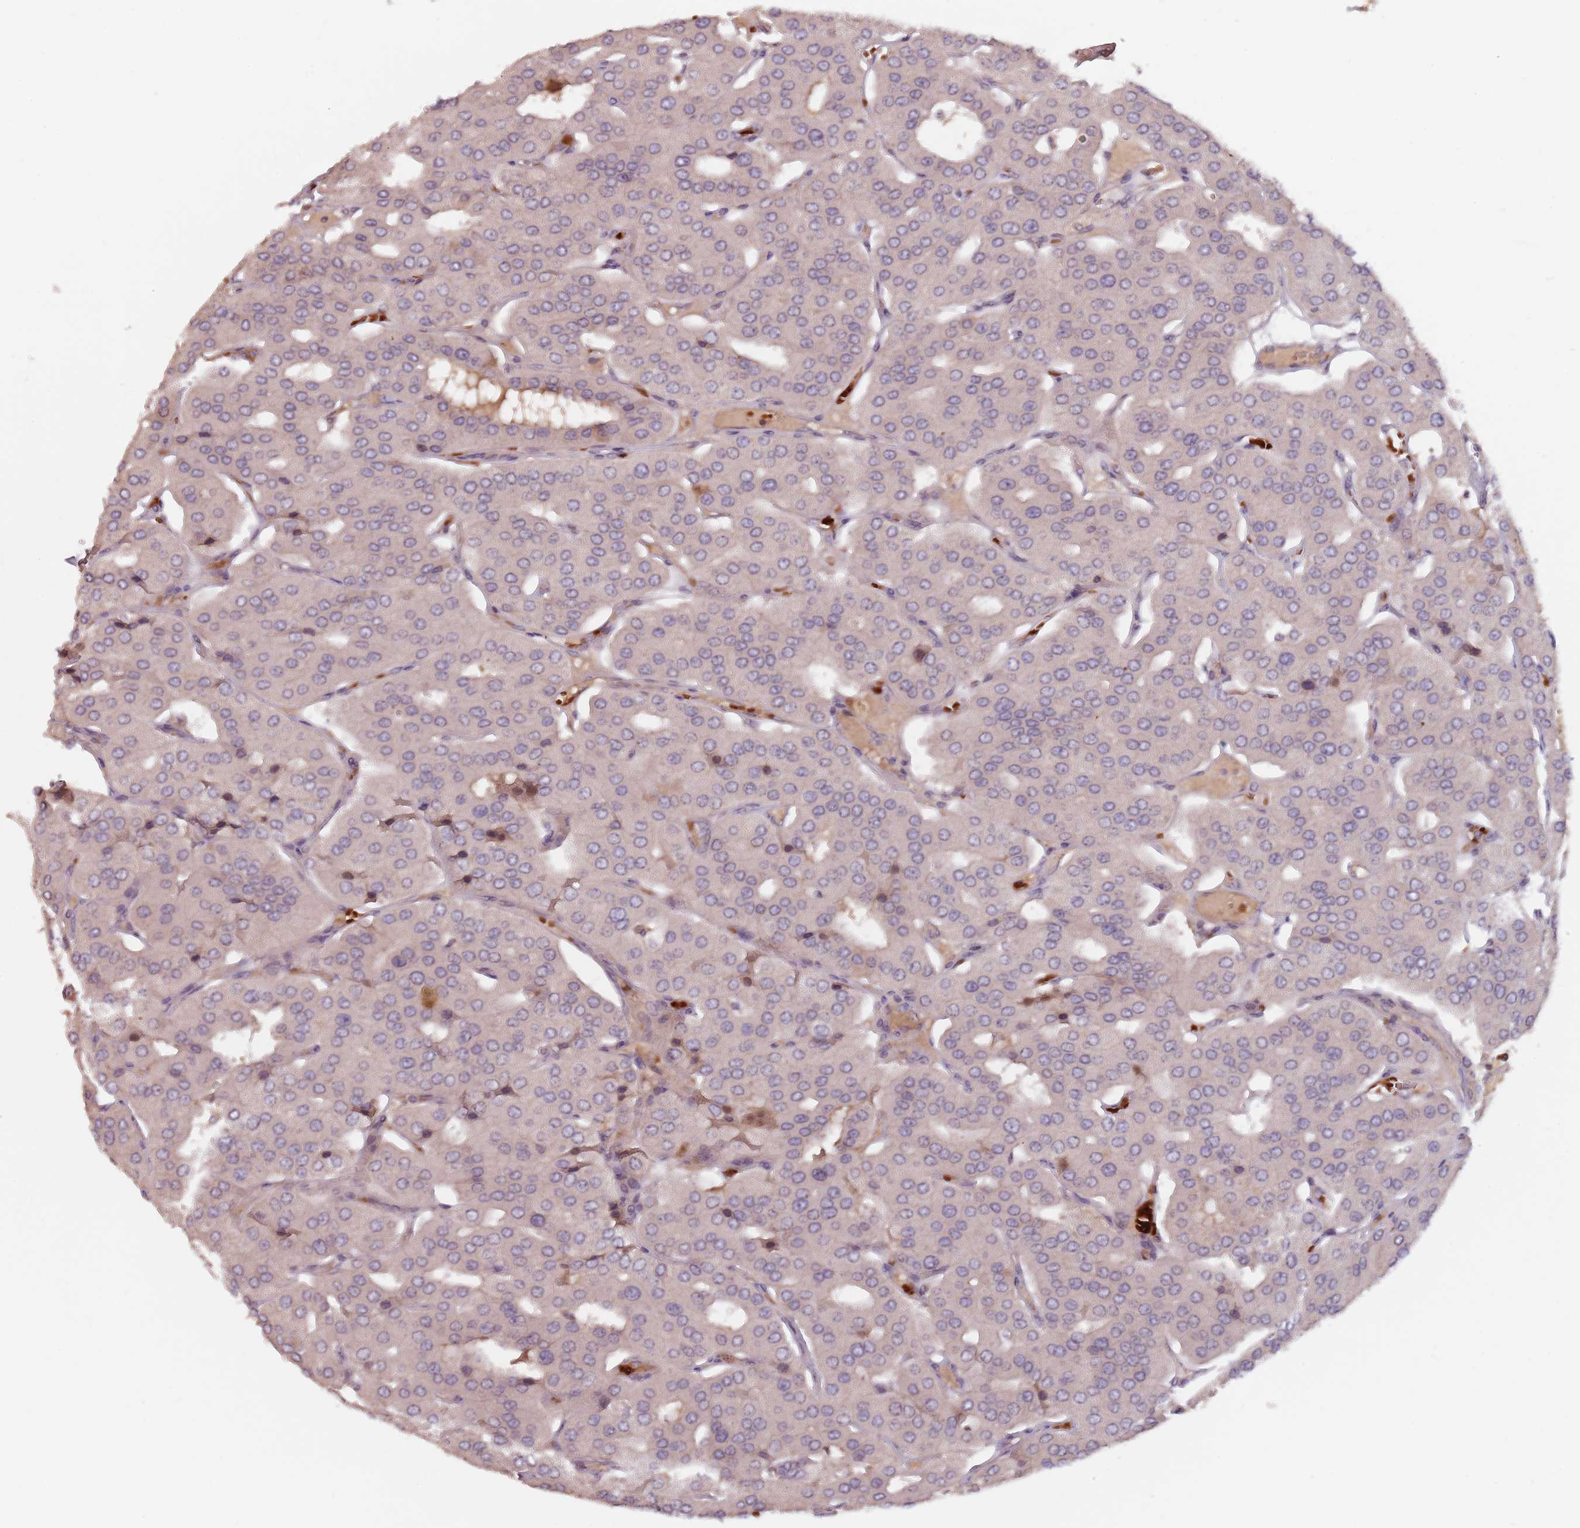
{"staining": {"intensity": "negative", "quantity": "none", "location": "none"}, "tissue": "parathyroid gland", "cell_type": "Glandular cells", "image_type": "normal", "snomed": [{"axis": "morphology", "description": "Normal tissue, NOS"}, {"axis": "morphology", "description": "Adenoma, NOS"}, {"axis": "topography", "description": "Parathyroid gland"}], "caption": "Immunohistochemistry (IHC) micrograph of normal parathyroid gland stained for a protein (brown), which shows no expression in glandular cells. The staining is performed using DAB (3,3'-diaminobenzidine) brown chromogen with nuclei counter-stained in using hematoxylin.", "gene": "GPR180", "patient": {"sex": "female", "age": 86}}